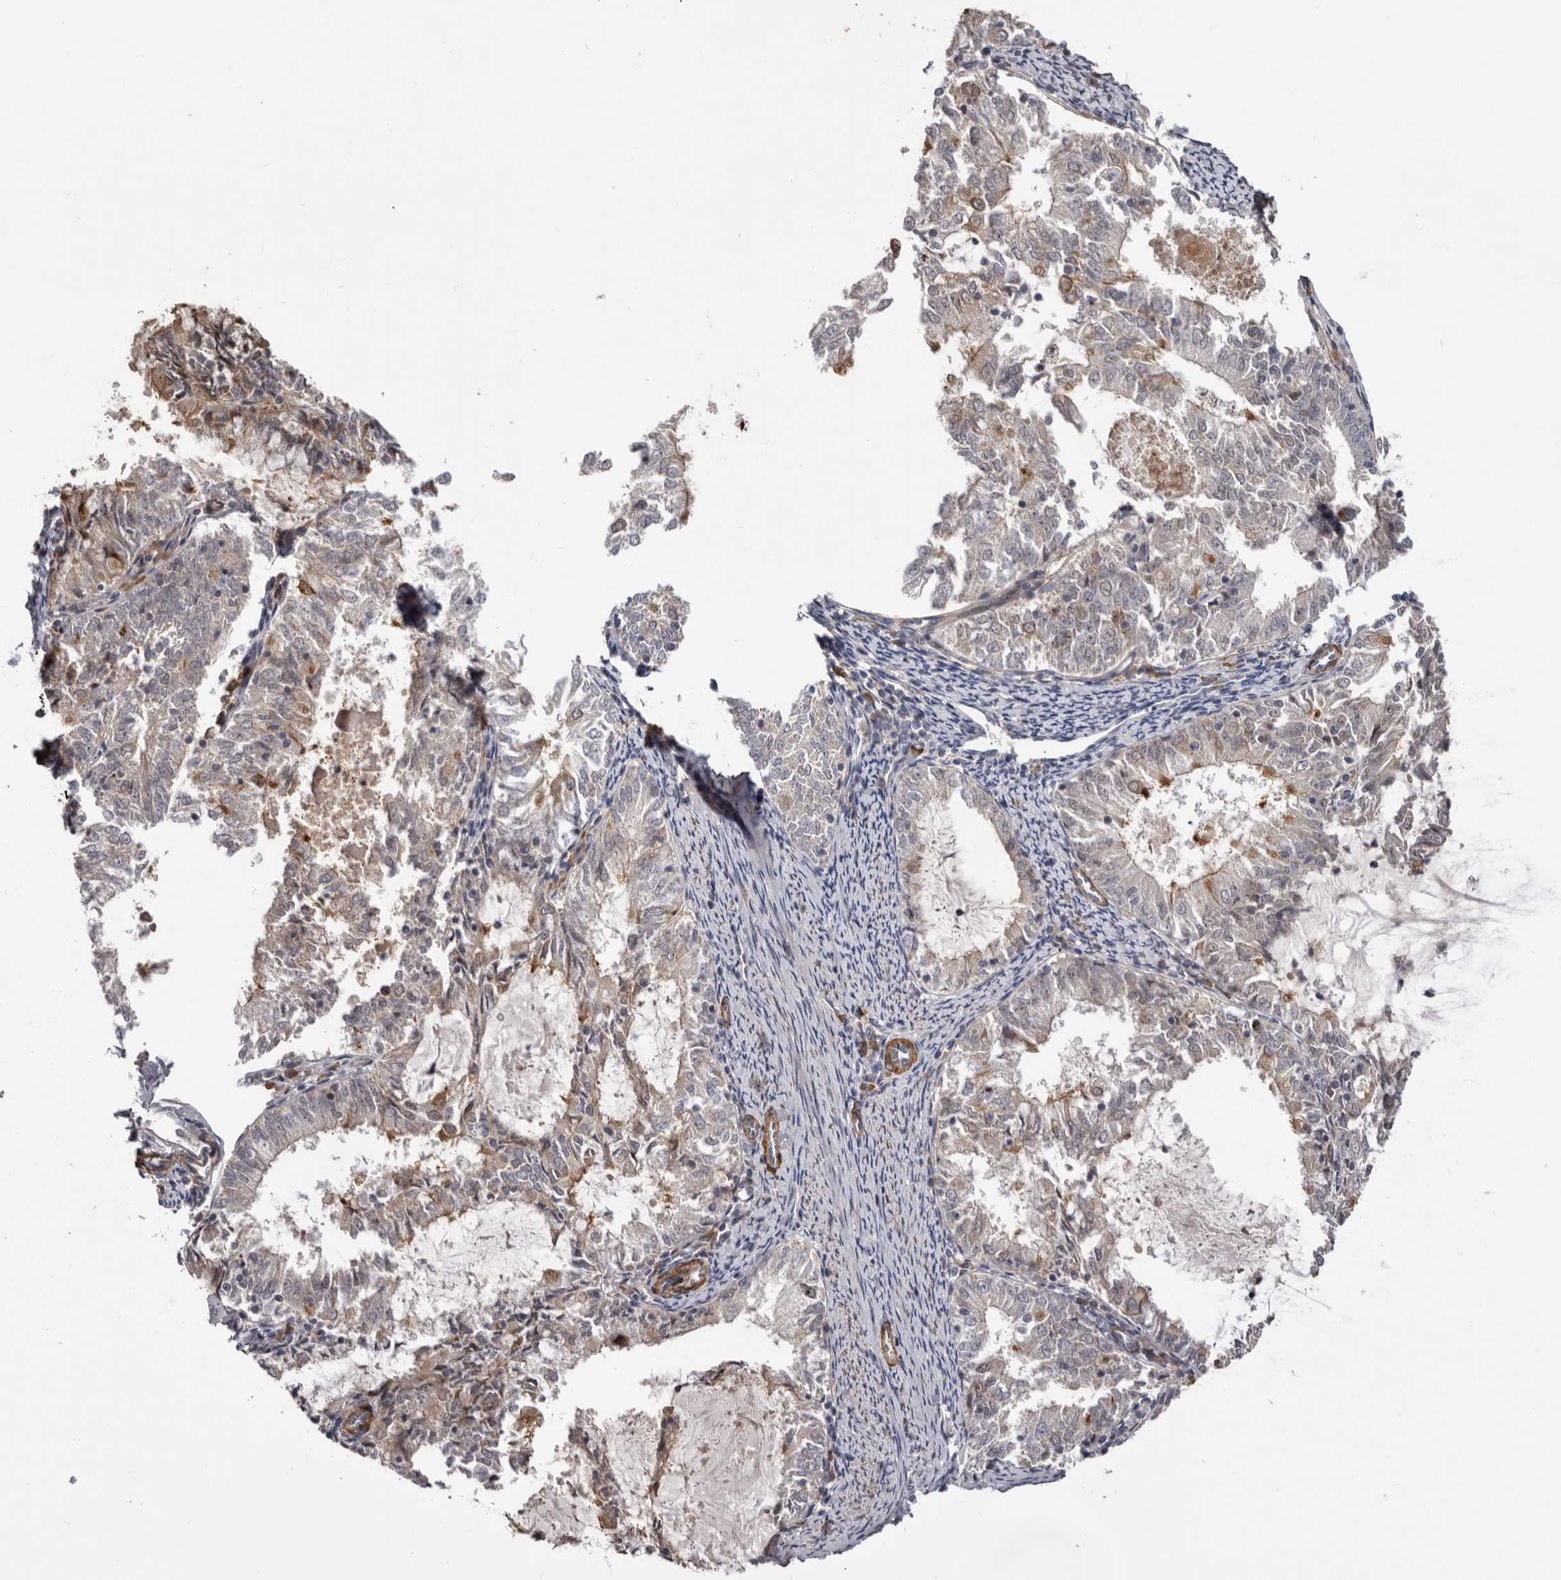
{"staining": {"intensity": "negative", "quantity": "none", "location": "none"}, "tissue": "endometrial cancer", "cell_type": "Tumor cells", "image_type": "cancer", "snomed": [{"axis": "morphology", "description": "Adenocarcinoma, NOS"}, {"axis": "topography", "description": "Endometrium"}], "caption": "Tumor cells are negative for protein expression in human adenocarcinoma (endometrial).", "gene": "CDCA8", "patient": {"sex": "female", "age": 57}}